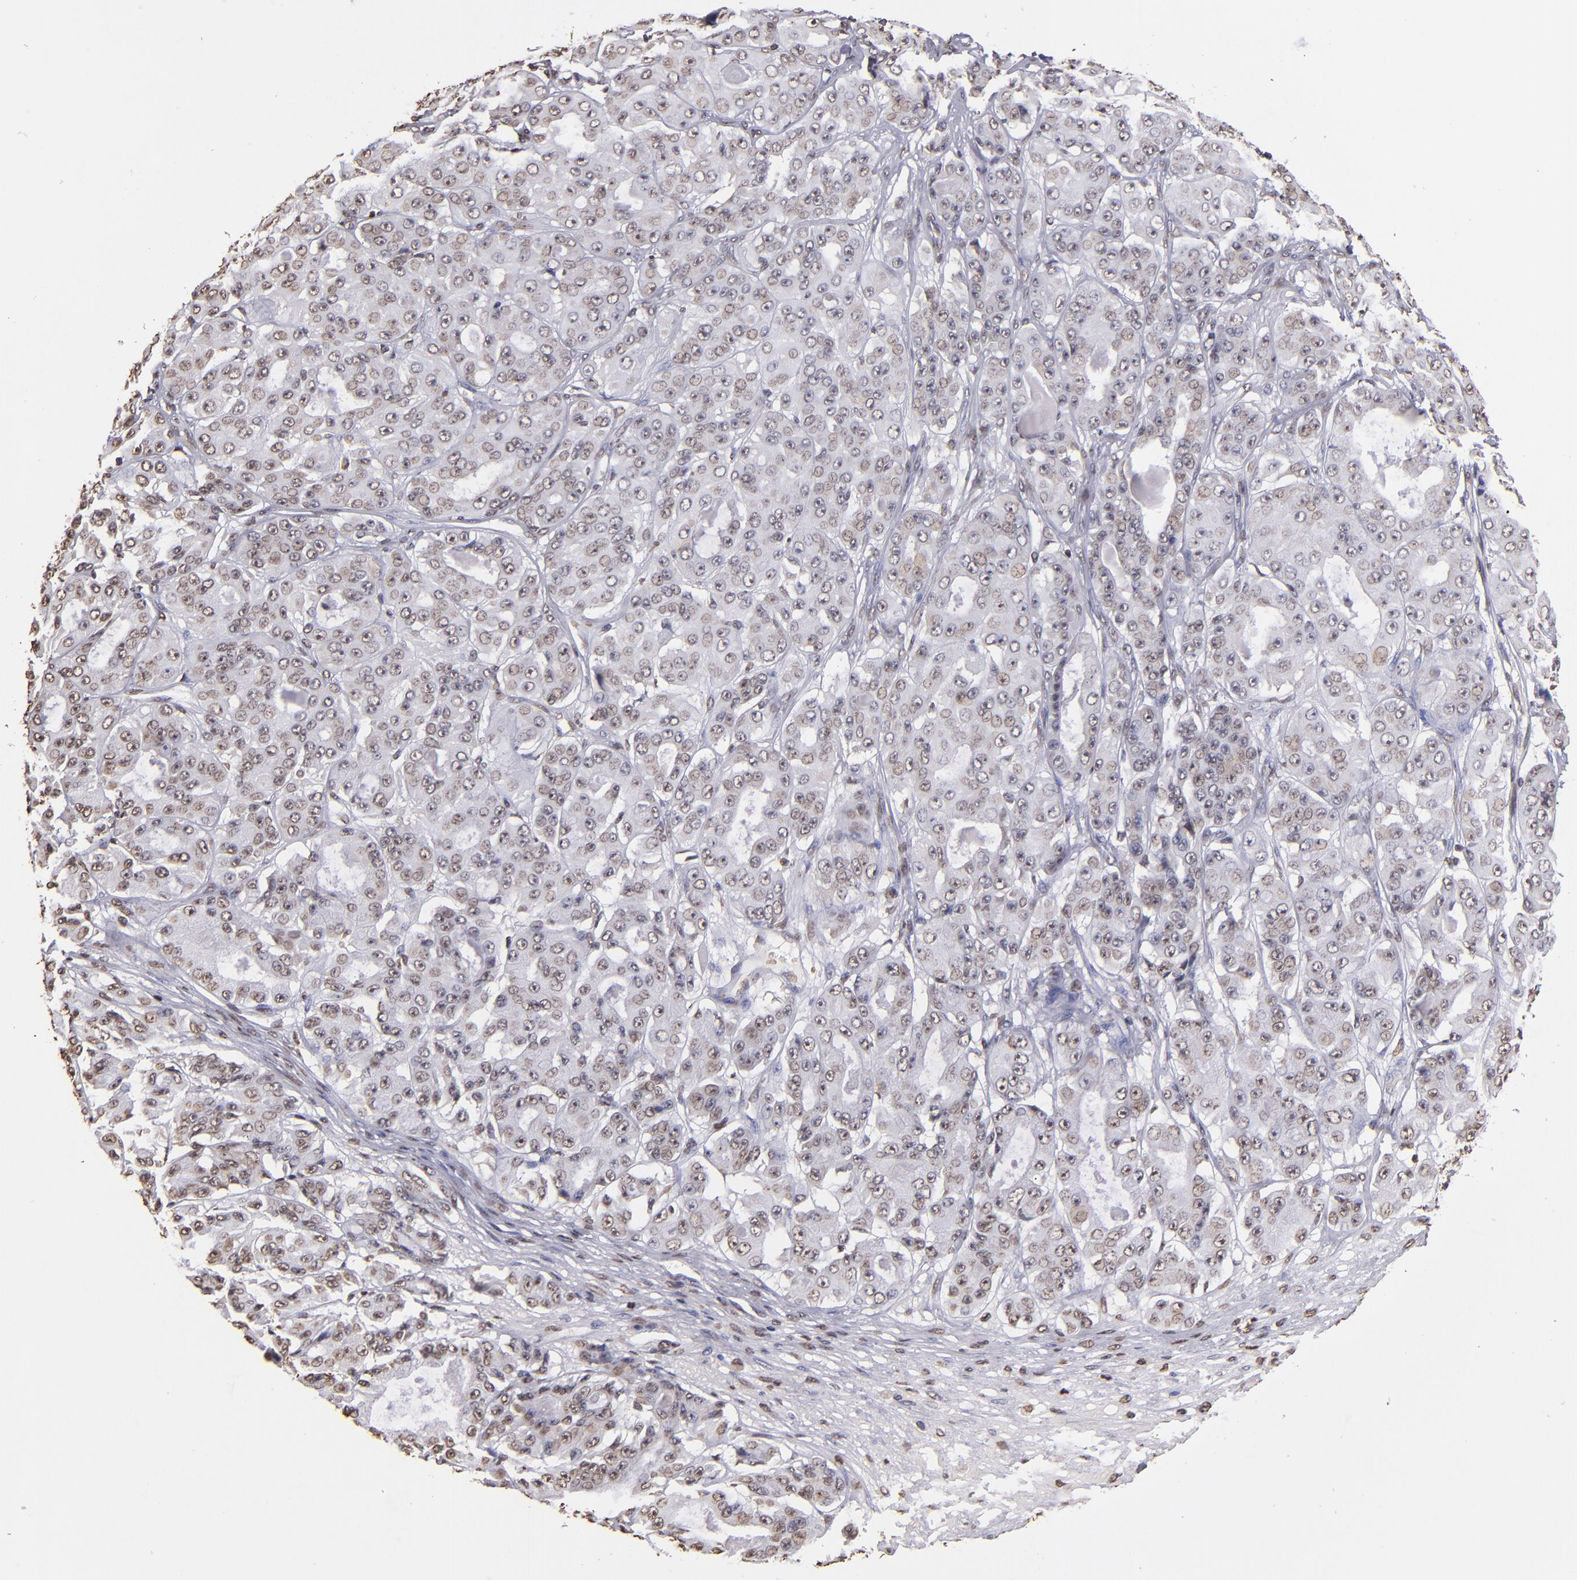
{"staining": {"intensity": "weak", "quantity": "25%-75%", "location": "nuclear"}, "tissue": "ovarian cancer", "cell_type": "Tumor cells", "image_type": "cancer", "snomed": [{"axis": "morphology", "description": "Carcinoma, endometroid"}, {"axis": "topography", "description": "Ovary"}], "caption": "There is low levels of weak nuclear positivity in tumor cells of endometroid carcinoma (ovarian), as demonstrated by immunohistochemical staining (brown color).", "gene": "LBX1", "patient": {"sex": "female", "age": 61}}